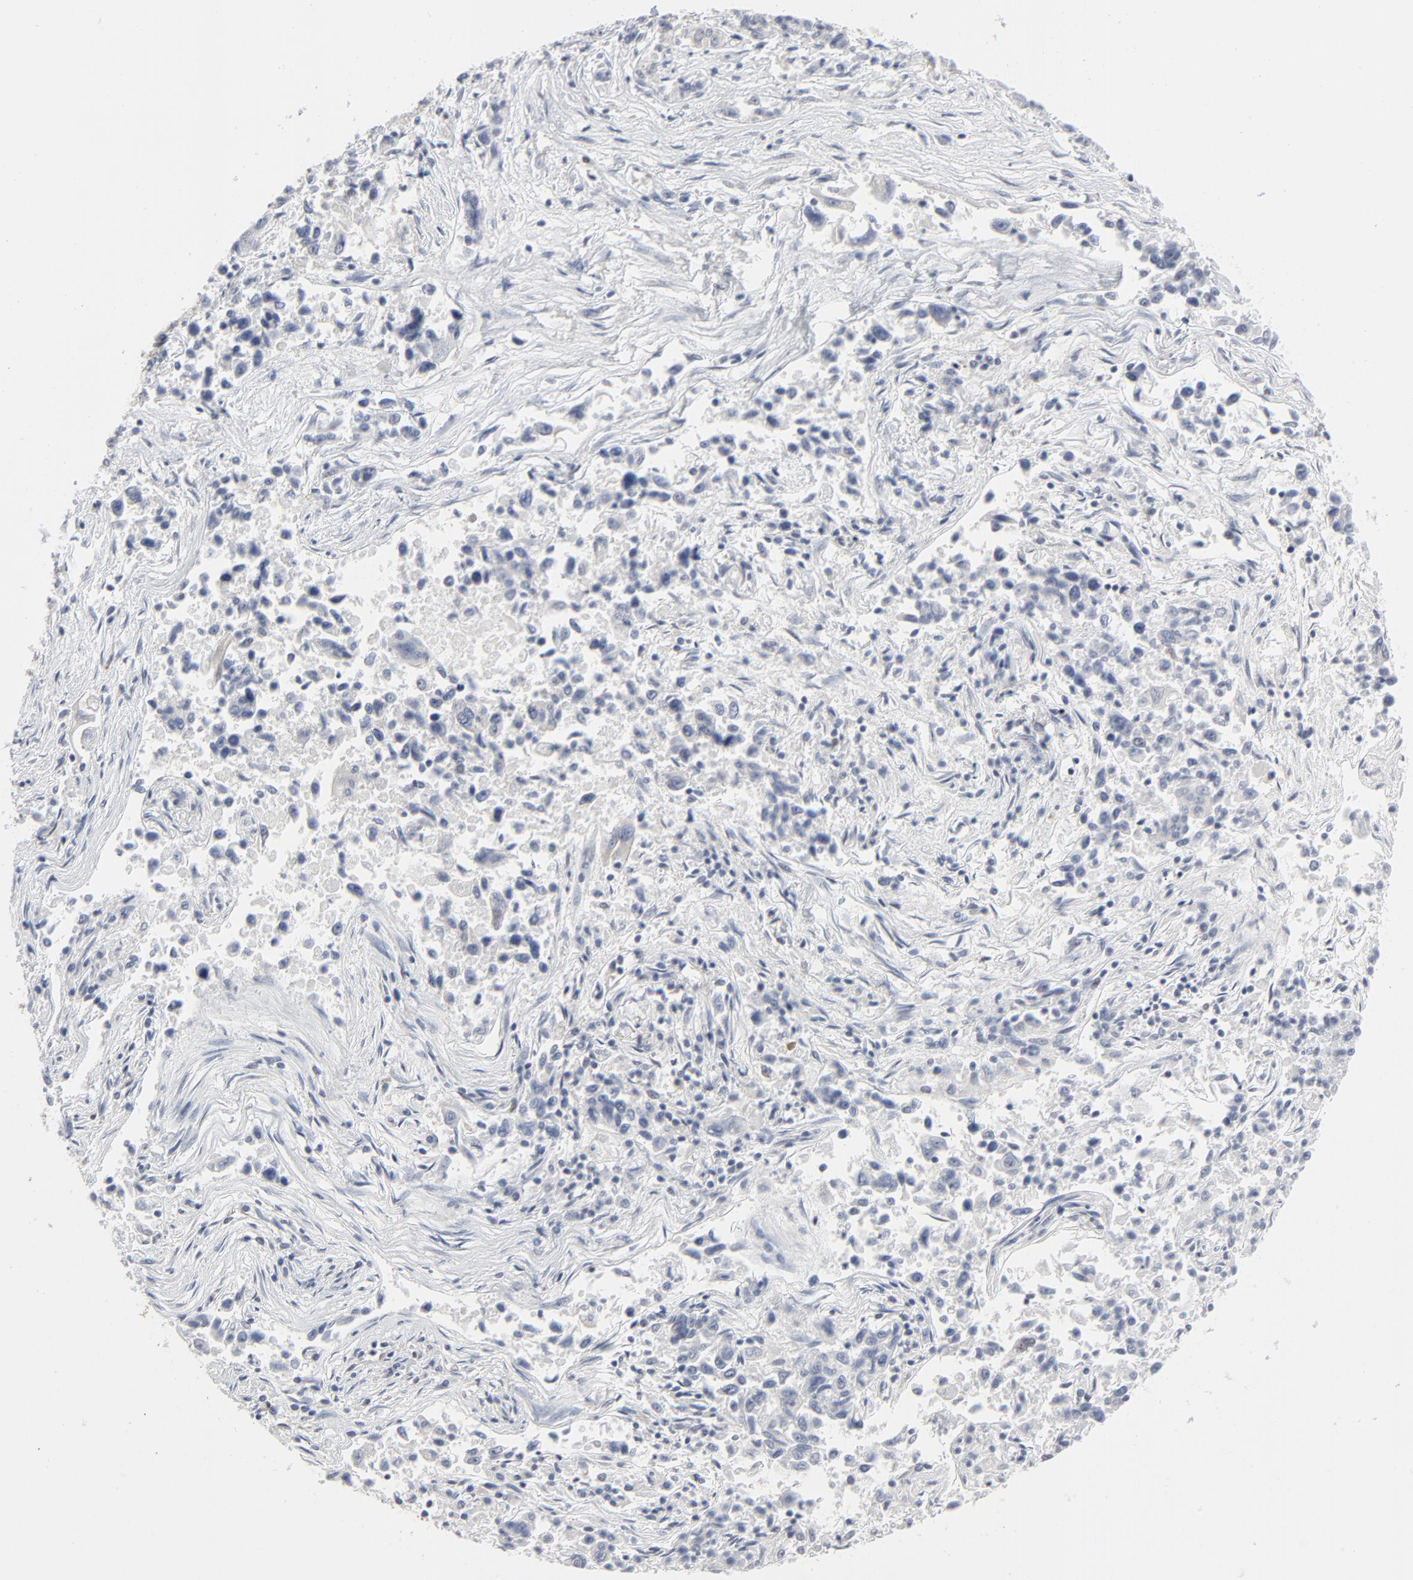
{"staining": {"intensity": "negative", "quantity": "none", "location": "none"}, "tissue": "lung cancer", "cell_type": "Tumor cells", "image_type": "cancer", "snomed": [{"axis": "morphology", "description": "Adenocarcinoma, NOS"}, {"axis": "topography", "description": "Lung"}], "caption": "An immunohistochemistry (IHC) photomicrograph of adenocarcinoma (lung) is shown. There is no staining in tumor cells of adenocarcinoma (lung).", "gene": "ATF7", "patient": {"sex": "male", "age": 84}}